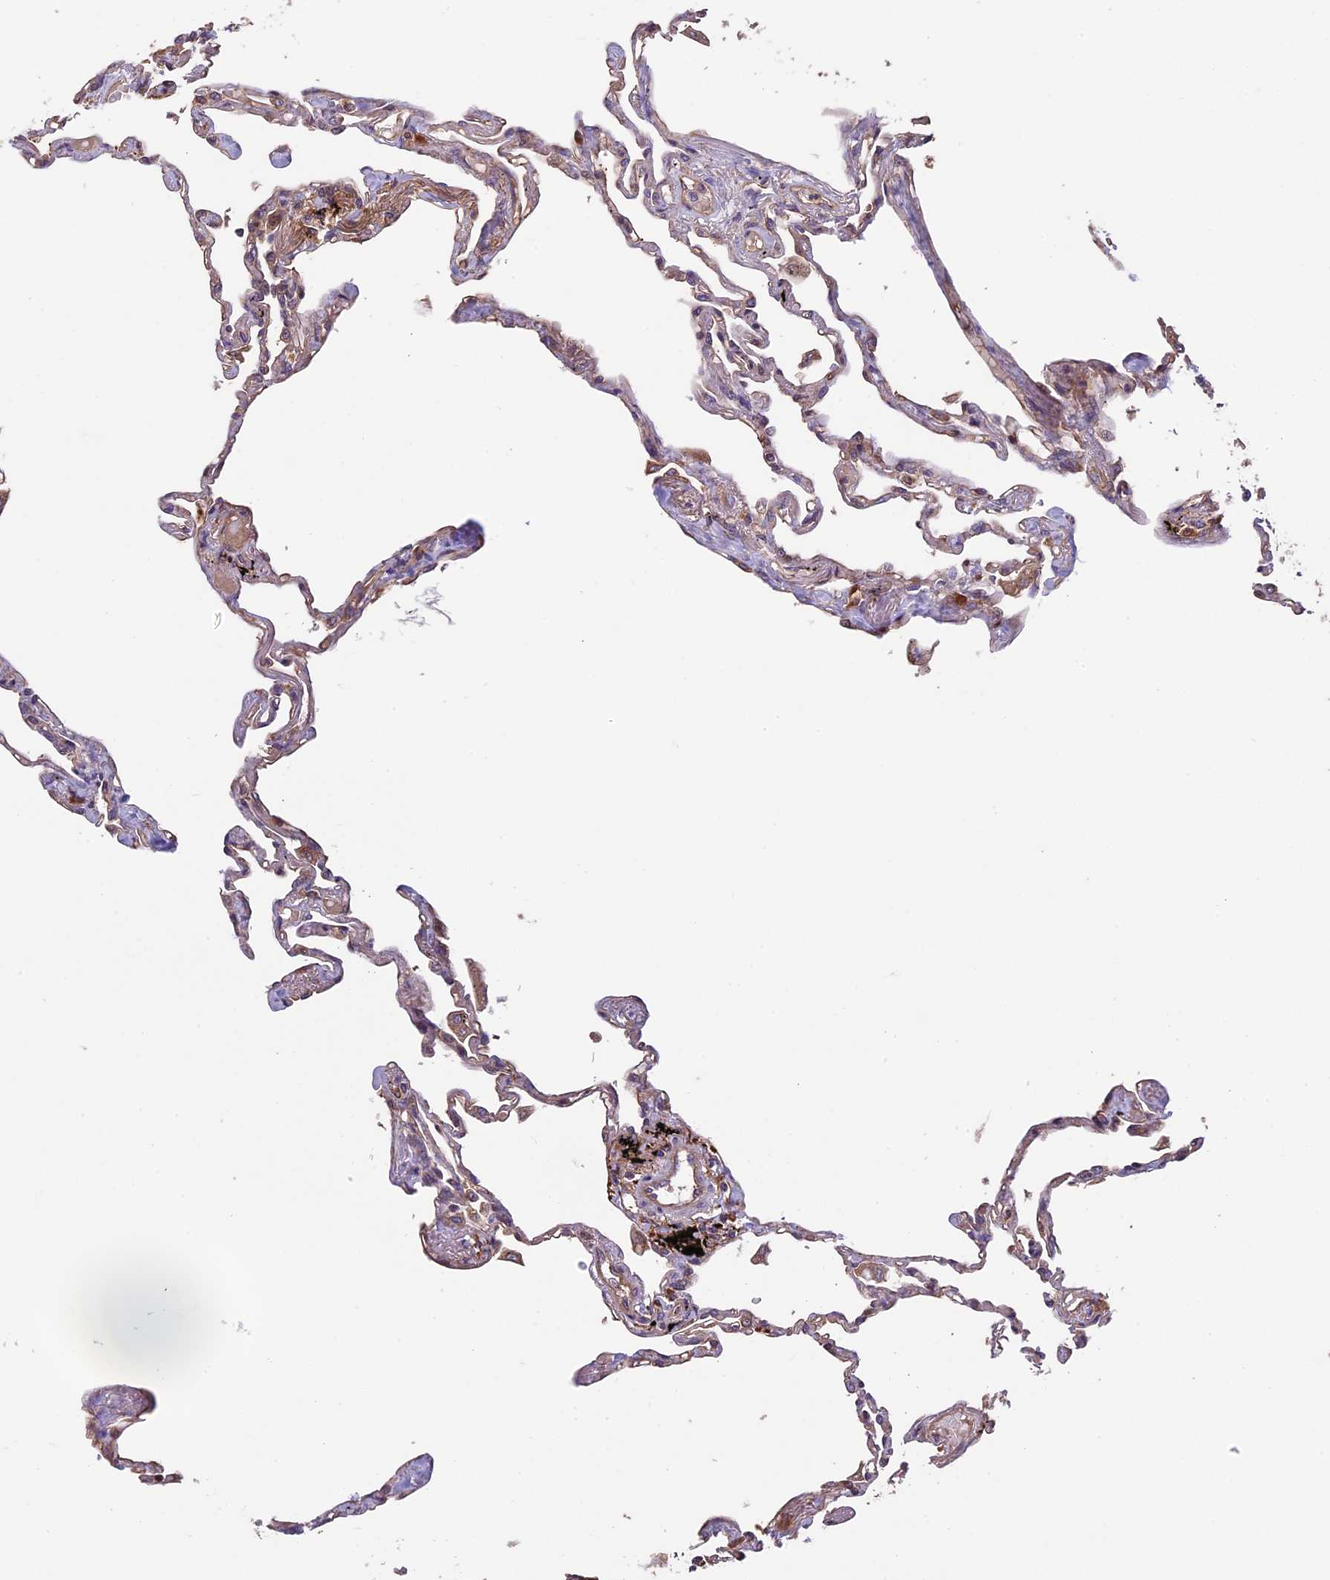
{"staining": {"intensity": "moderate", "quantity": "<25%", "location": "cytoplasmic/membranous"}, "tissue": "lung", "cell_type": "Alveolar cells", "image_type": "normal", "snomed": [{"axis": "morphology", "description": "Normal tissue, NOS"}, {"axis": "topography", "description": "Lung"}], "caption": "Approximately <25% of alveolar cells in normal human lung demonstrate moderate cytoplasmic/membranous protein staining as visualized by brown immunohistochemical staining.", "gene": "VWA3A", "patient": {"sex": "female", "age": 67}}